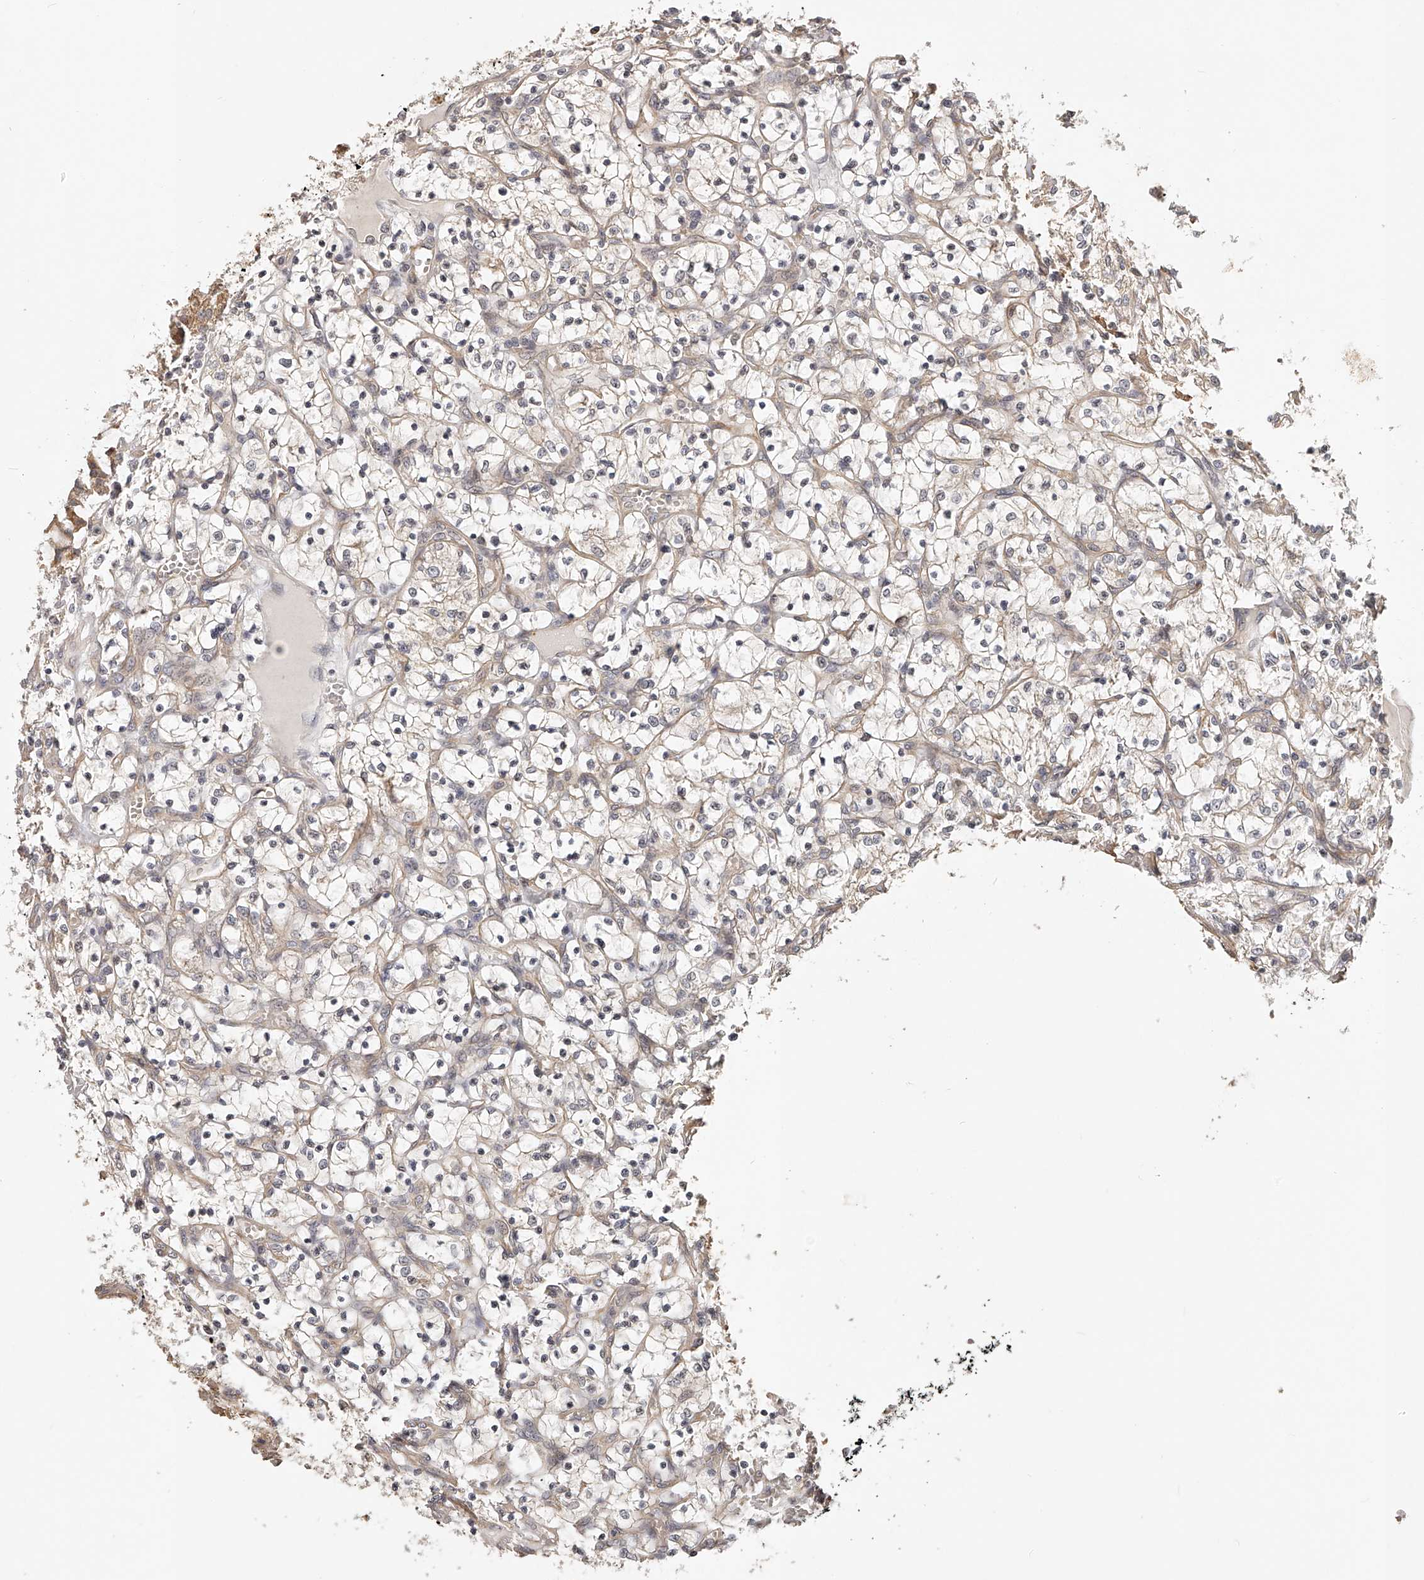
{"staining": {"intensity": "negative", "quantity": "none", "location": "none"}, "tissue": "renal cancer", "cell_type": "Tumor cells", "image_type": "cancer", "snomed": [{"axis": "morphology", "description": "Adenocarcinoma, NOS"}, {"axis": "topography", "description": "Kidney"}], "caption": "A high-resolution micrograph shows immunohistochemistry staining of adenocarcinoma (renal), which displays no significant expression in tumor cells. Nuclei are stained in blue.", "gene": "ZNF582", "patient": {"sex": "female", "age": 69}}